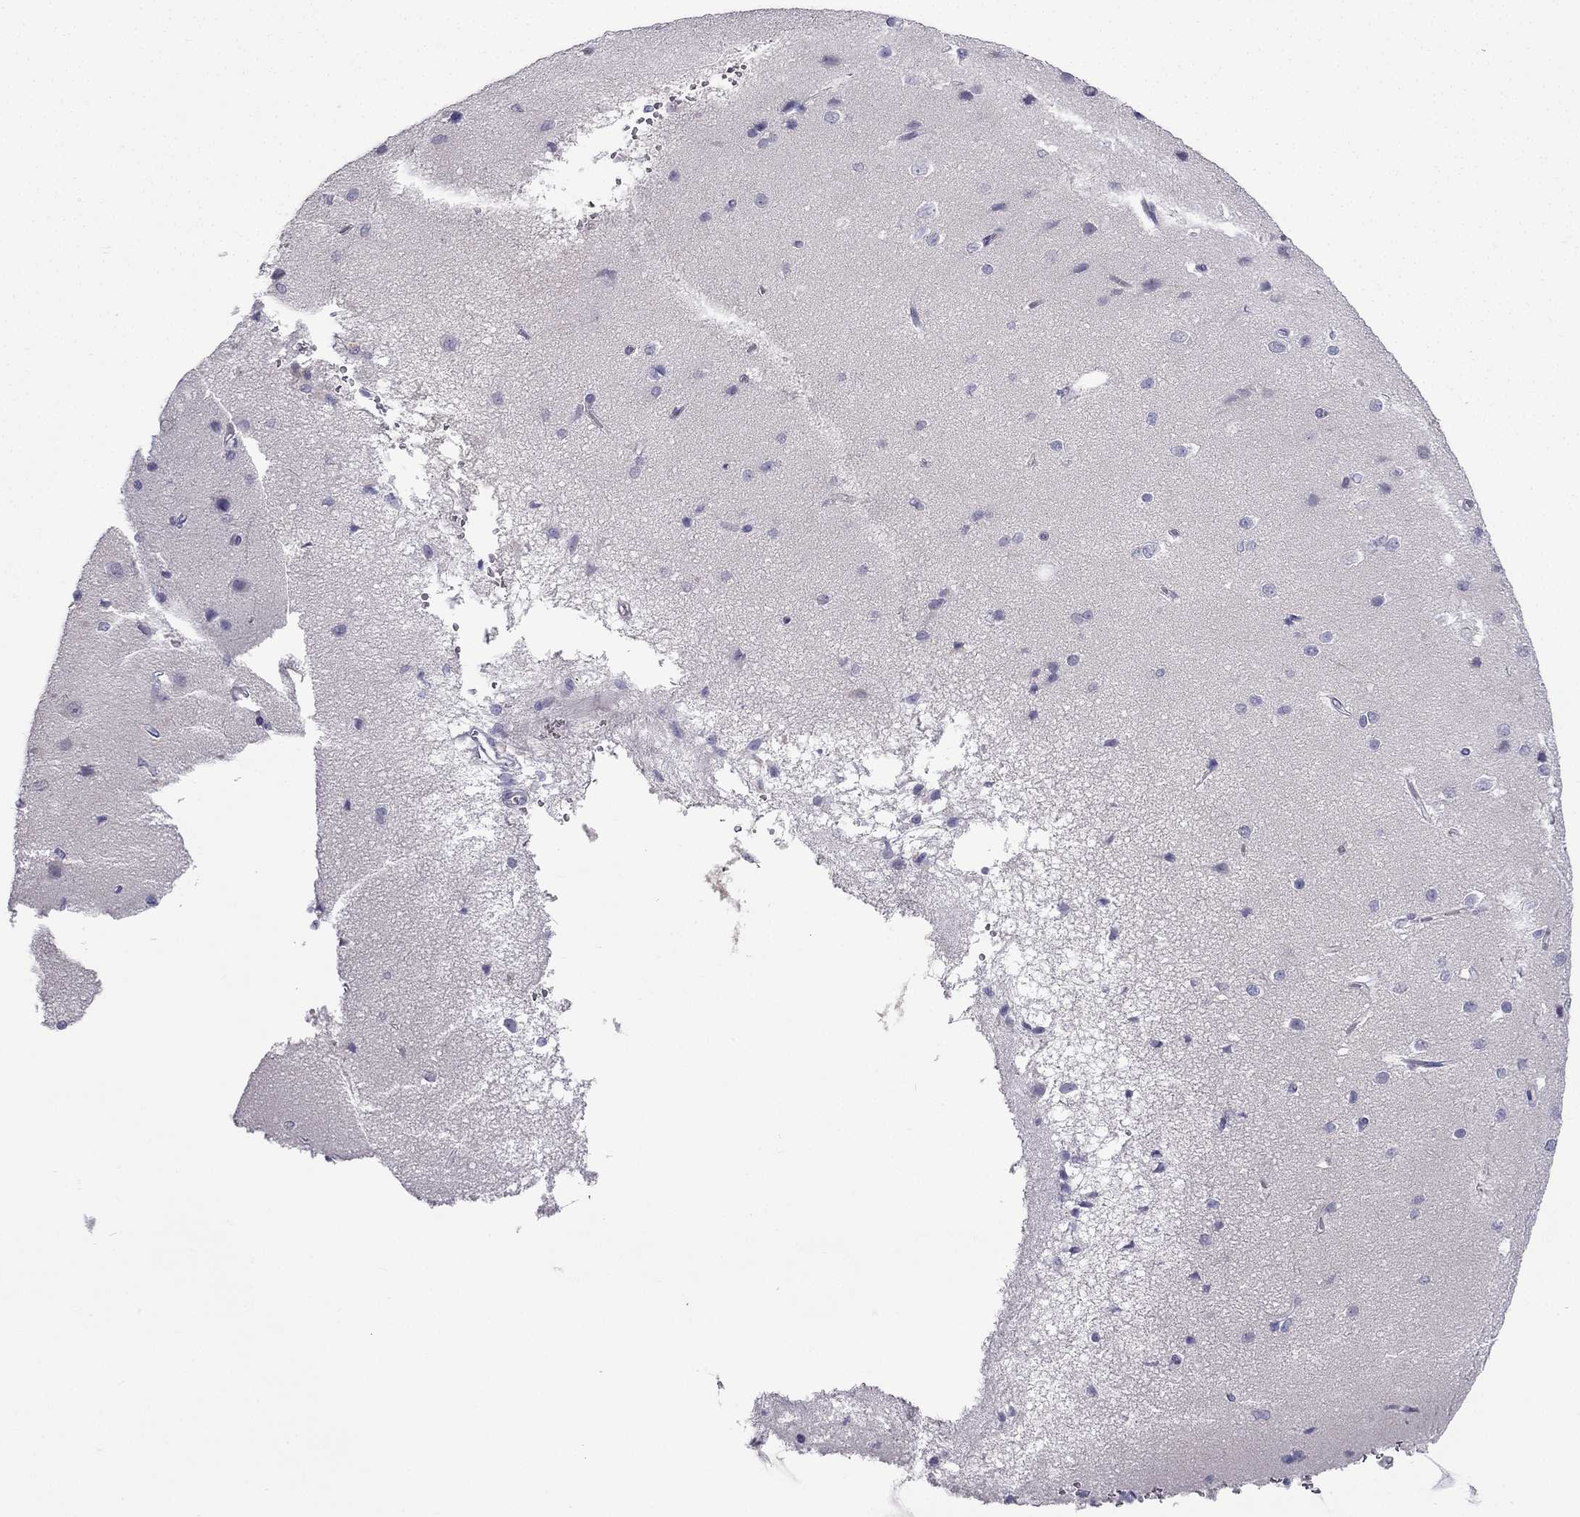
{"staining": {"intensity": "negative", "quantity": "none", "location": "none"}, "tissue": "cerebral cortex", "cell_type": "Endothelial cells", "image_type": "normal", "snomed": [{"axis": "morphology", "description": "Normal tissue, NOS"}, {"axis": "topography", "description": "Cerebral cortex"}], "caption": "IHC photomicrograph of benign human cerebral cortex stained for a protein (brown), which demonstrates no staining in endothelial cells. Brightfield microscopy of immunohistochemistry stained with DAB (brown) and hematoxylin (blue), captured at high magnification.", "gene": "GJA8", "patient": {"sex": "male", "age": 37}}